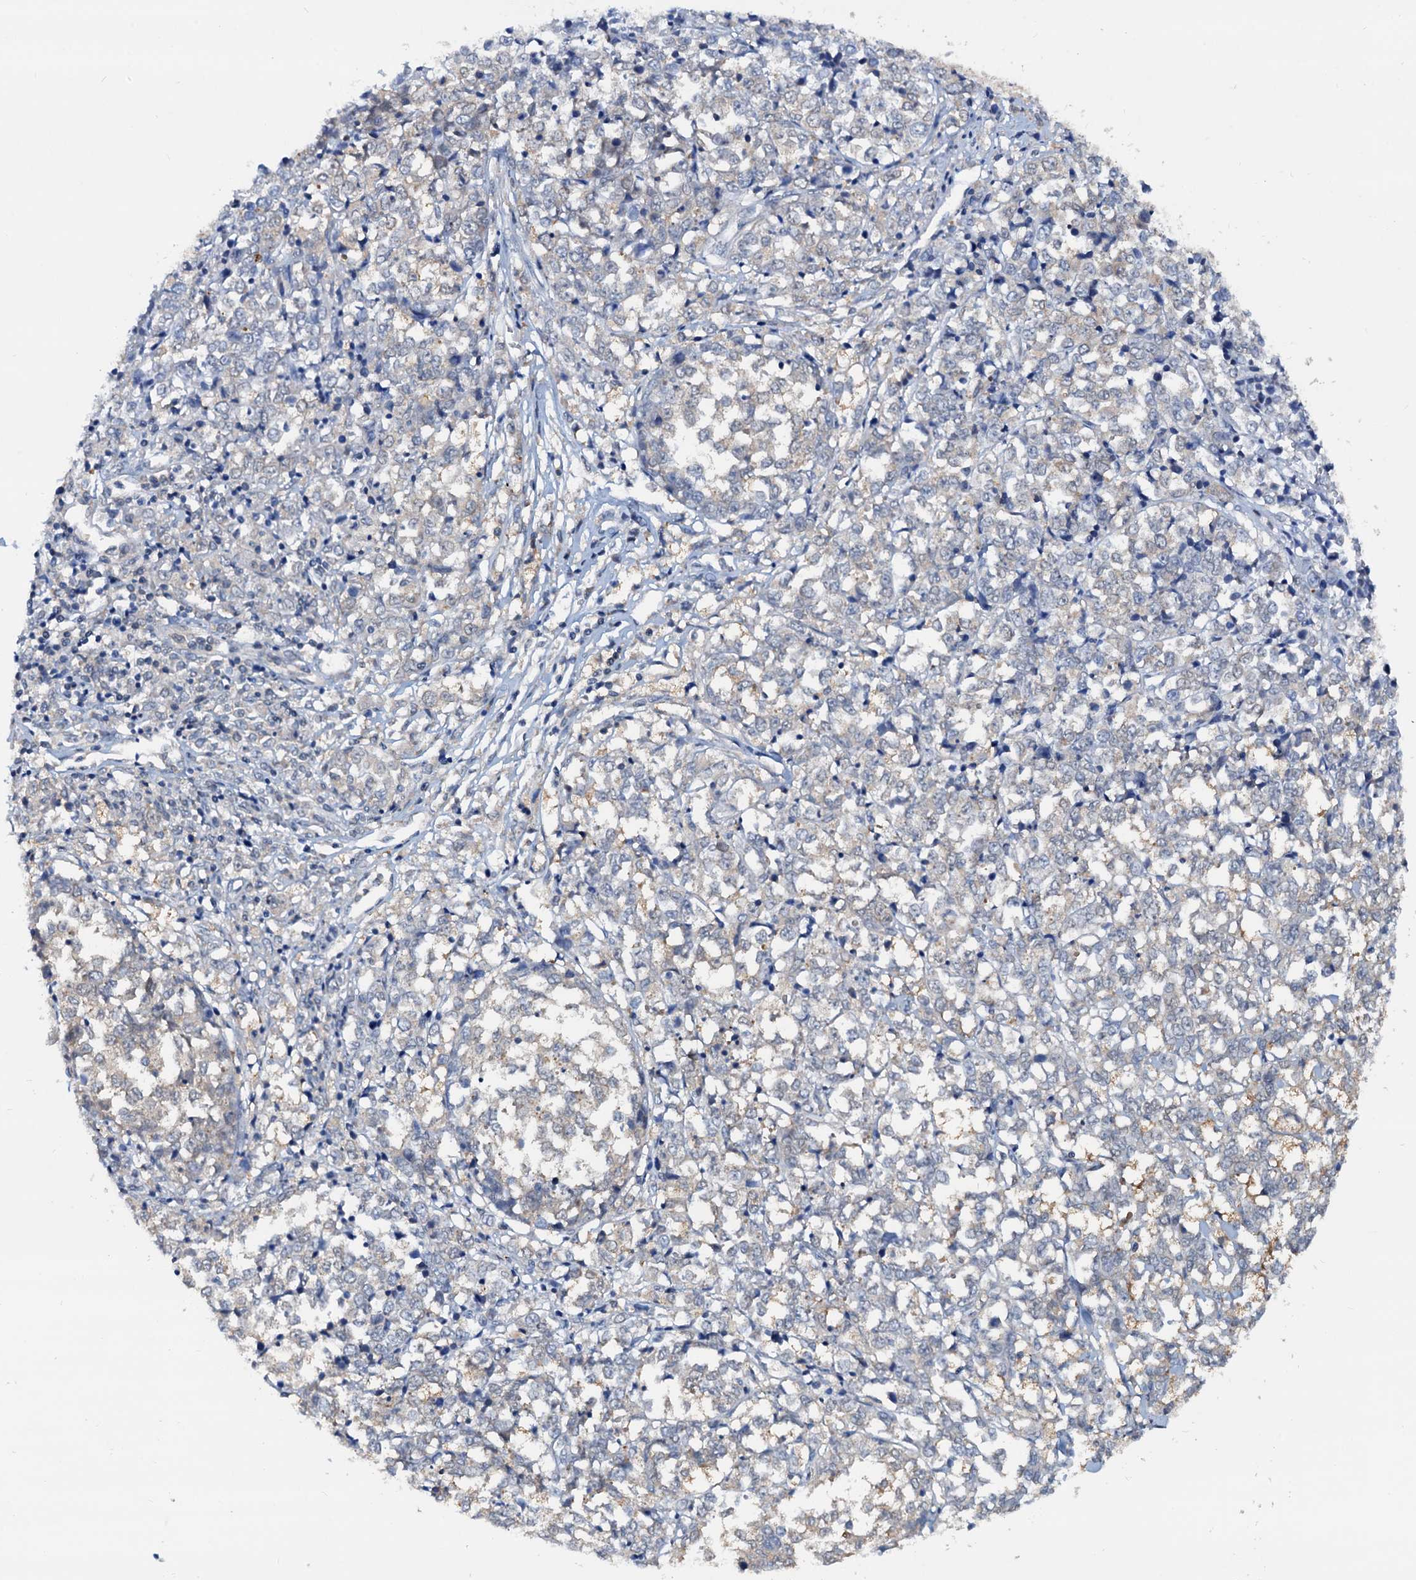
{"staining": {"intensity": "negative", "quantity": "none", "location": "none"}, "tissue": "melanoma", "cell_type": "Tumor cells", "image_type": "cancer", "snomed": [{"axis": "morphology", "description": "Malignant melanoma, NOS"}, {"axis": "topography", "description": "Skin"}], "caption": "Malignant melanoma was stained to show a protein in brown. There is no significant expression in tumor cells.", "gene": "PTGES3", "patient": {"sex": "female", "age": 72}}